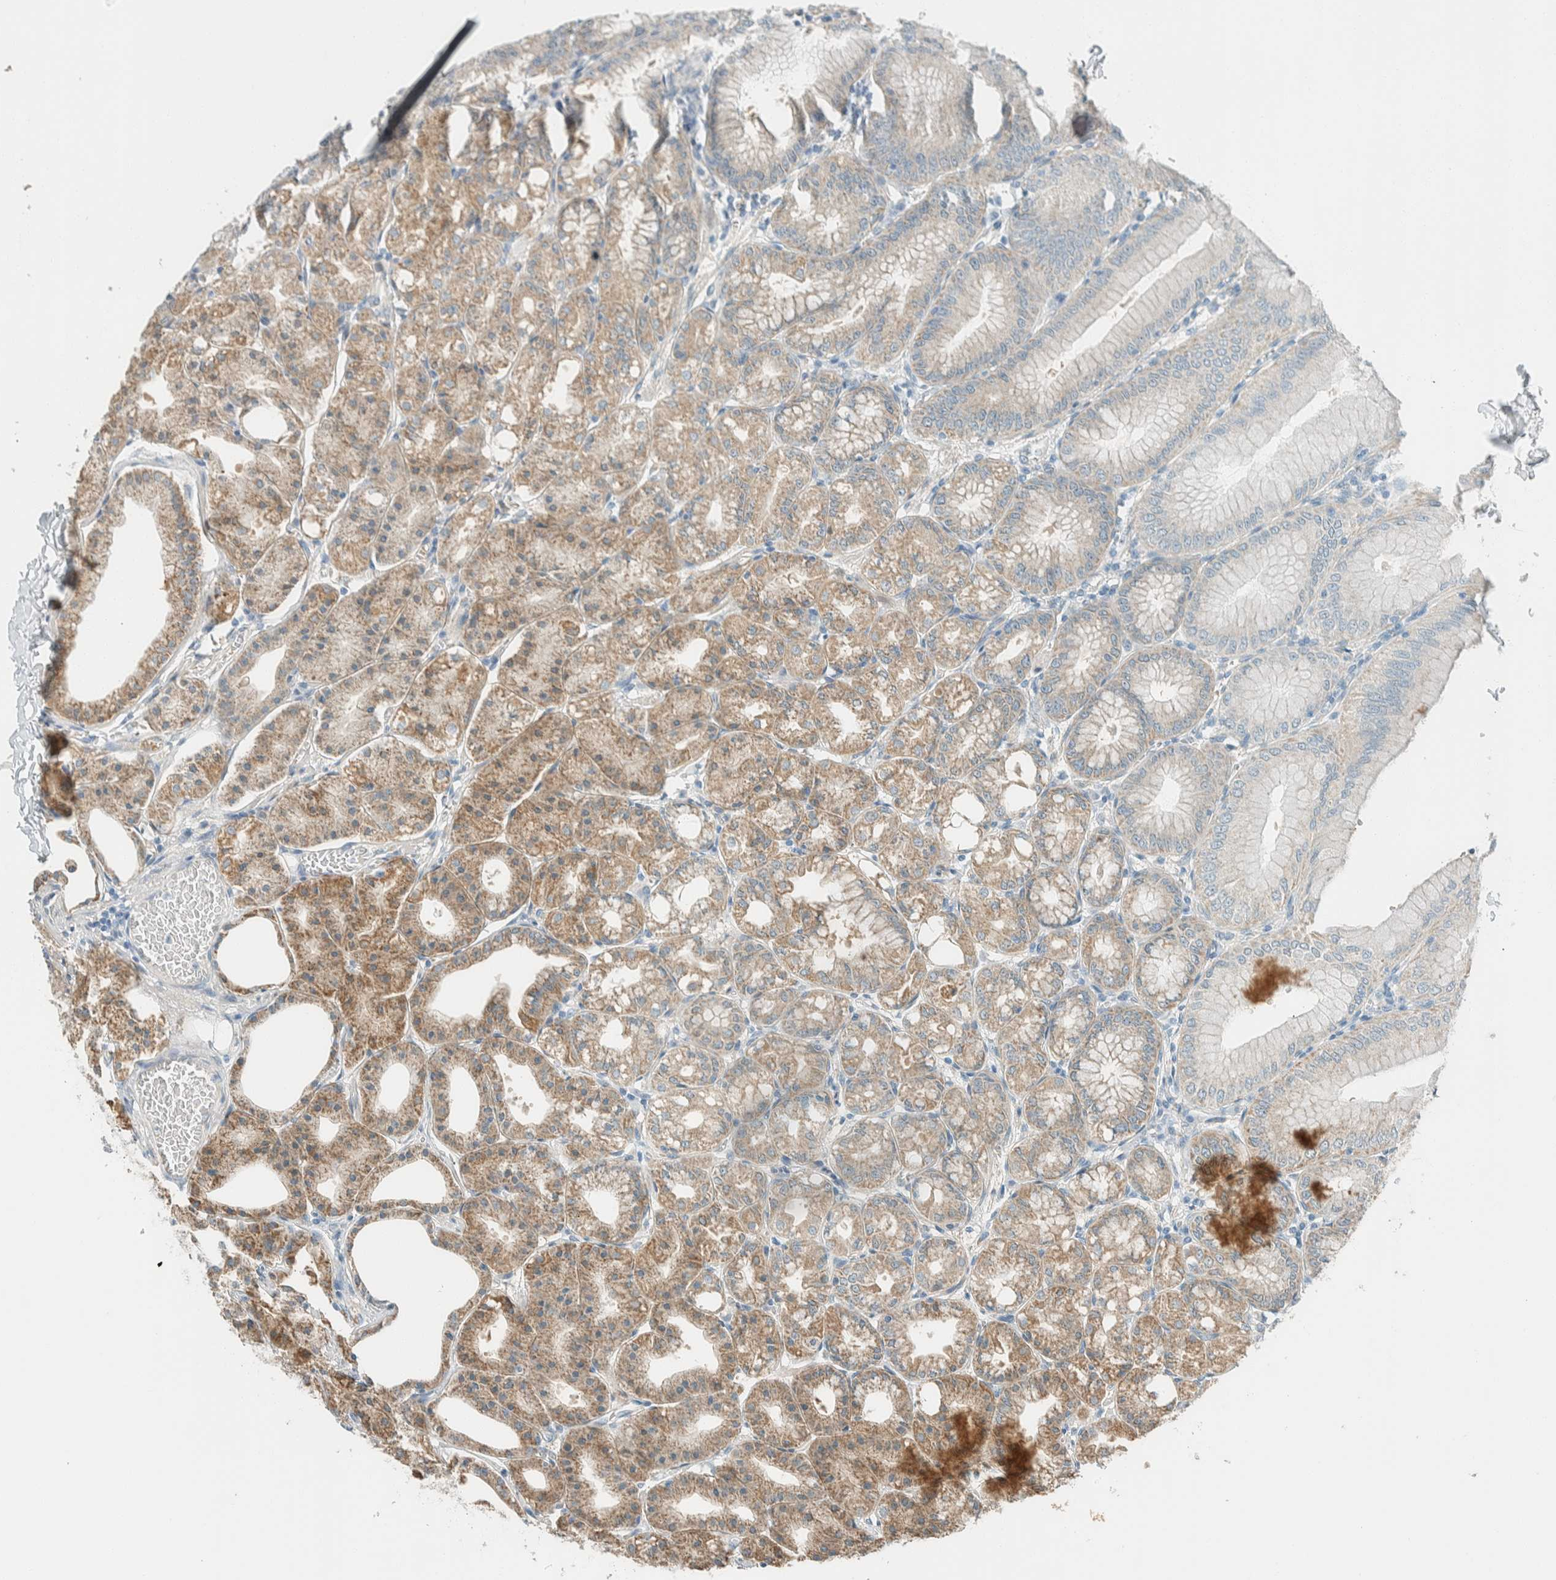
{"staining": {"intensity": "moderate", "quantity": ">75%", "location": "cytoplasmic/membranous"}, "tissue": "stomach", "cell_type": "Glandular cells", "image_type": "normal", "snomed": [{"axis": "morphology", "description": "Normal tissue, NOS"}, {"axis": "topography", "description": "Stomach, lower"}], "caption": "Stomach stained with a brown dye reveals moderate cytoplasmic/membranous positive expression in about >75% of glandular cells.", "gene": "ALDH7A1", "patient": {"sex": "male", "age": 71}}